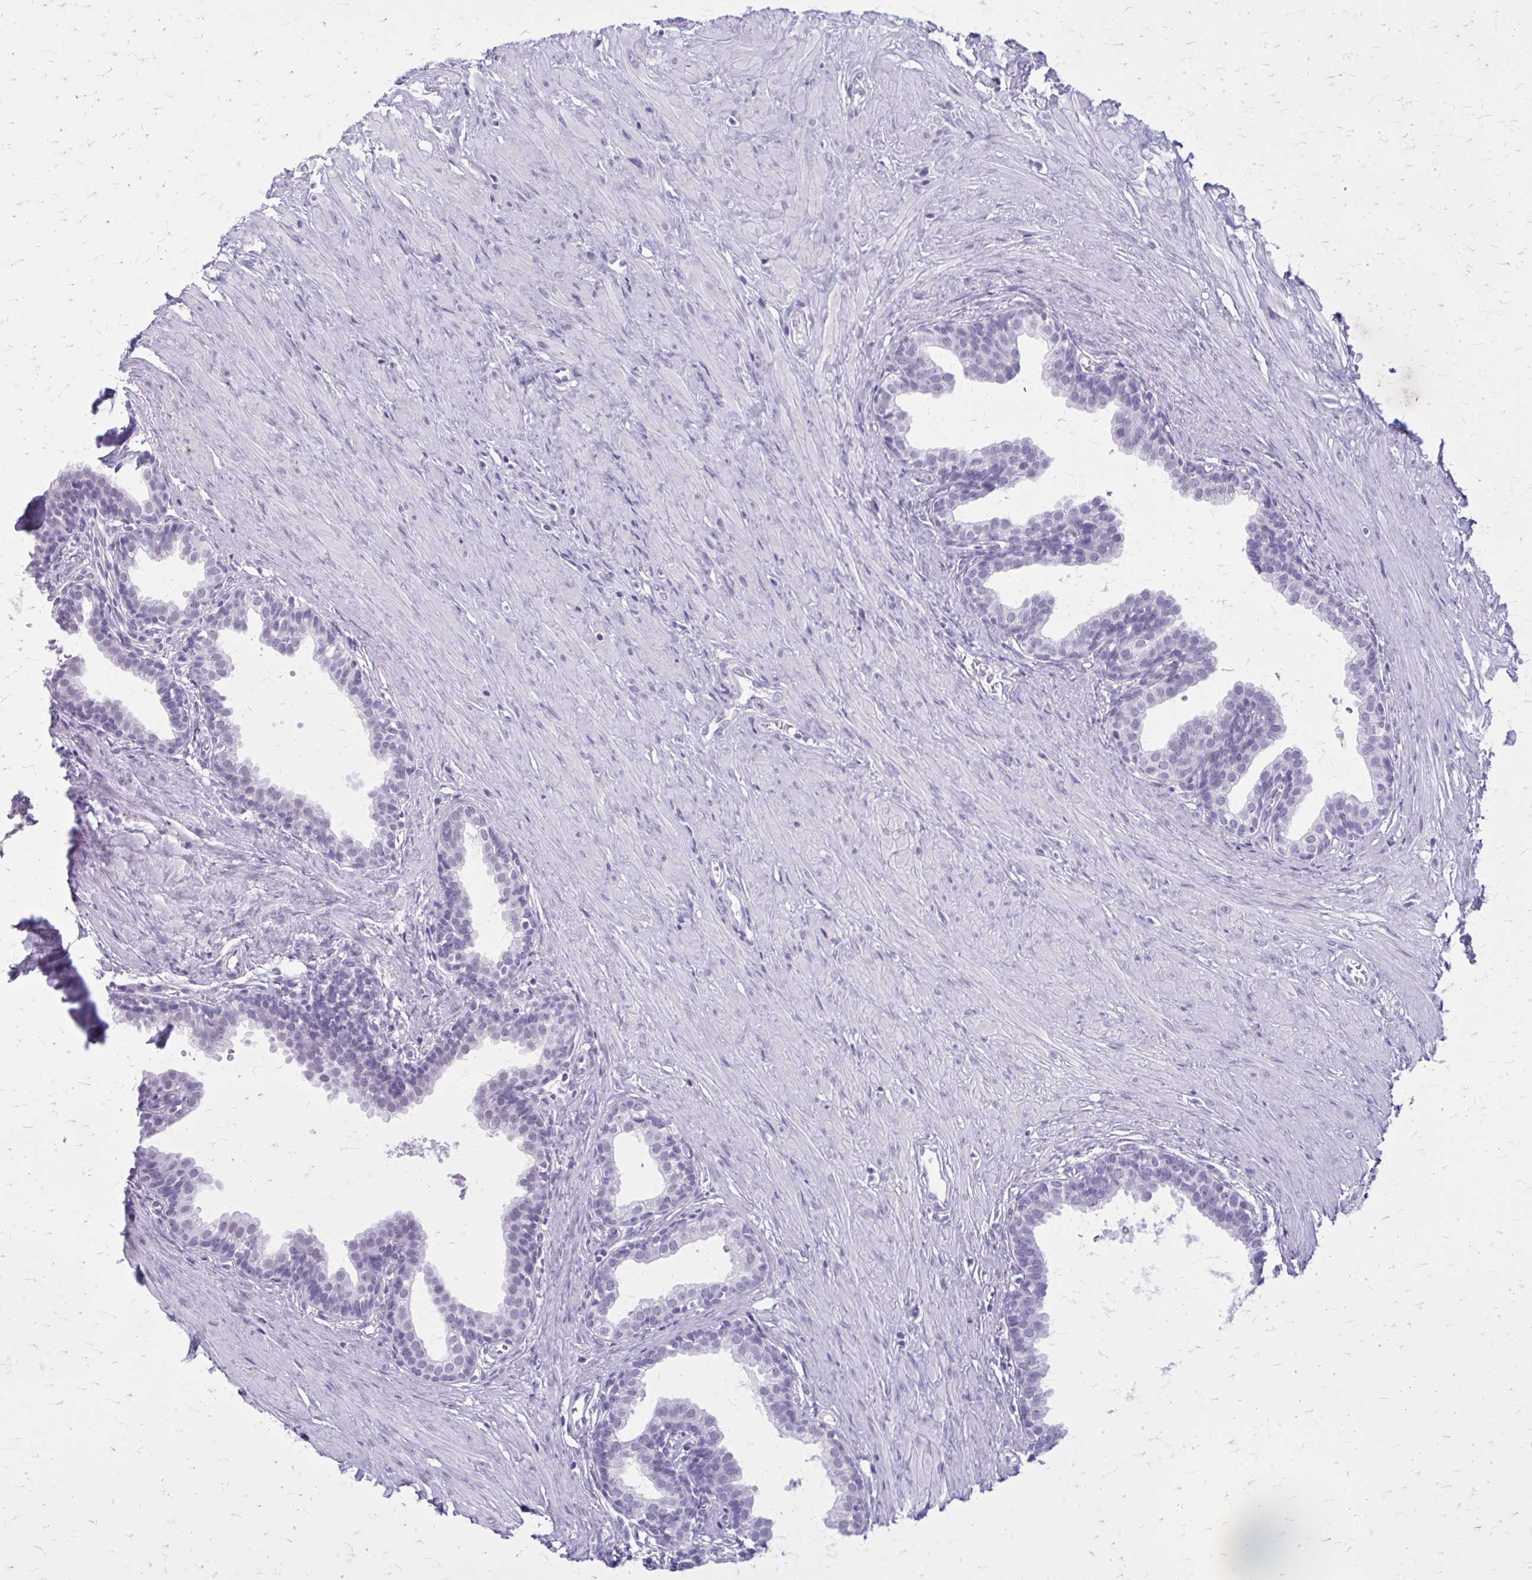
{"staining": {"intensity": "negative", "quantity": "none", "location": "none"}, "tissue": "prostate", "cell_type": "Glandular cells", "image_type": "normal", "snomed": [{"axis": "morphology", "description": "Normal tissue, NOS"}, {"axis": "topography", "description": "Prostate"}, {"axis": "topography", "description": "Peripheral nerve tissue"}], "caption": "Image shows no protein expression in glandular cells of normal prostate.", "gene": "GAD1", "patient": {"sex": "male", "age": 55}}